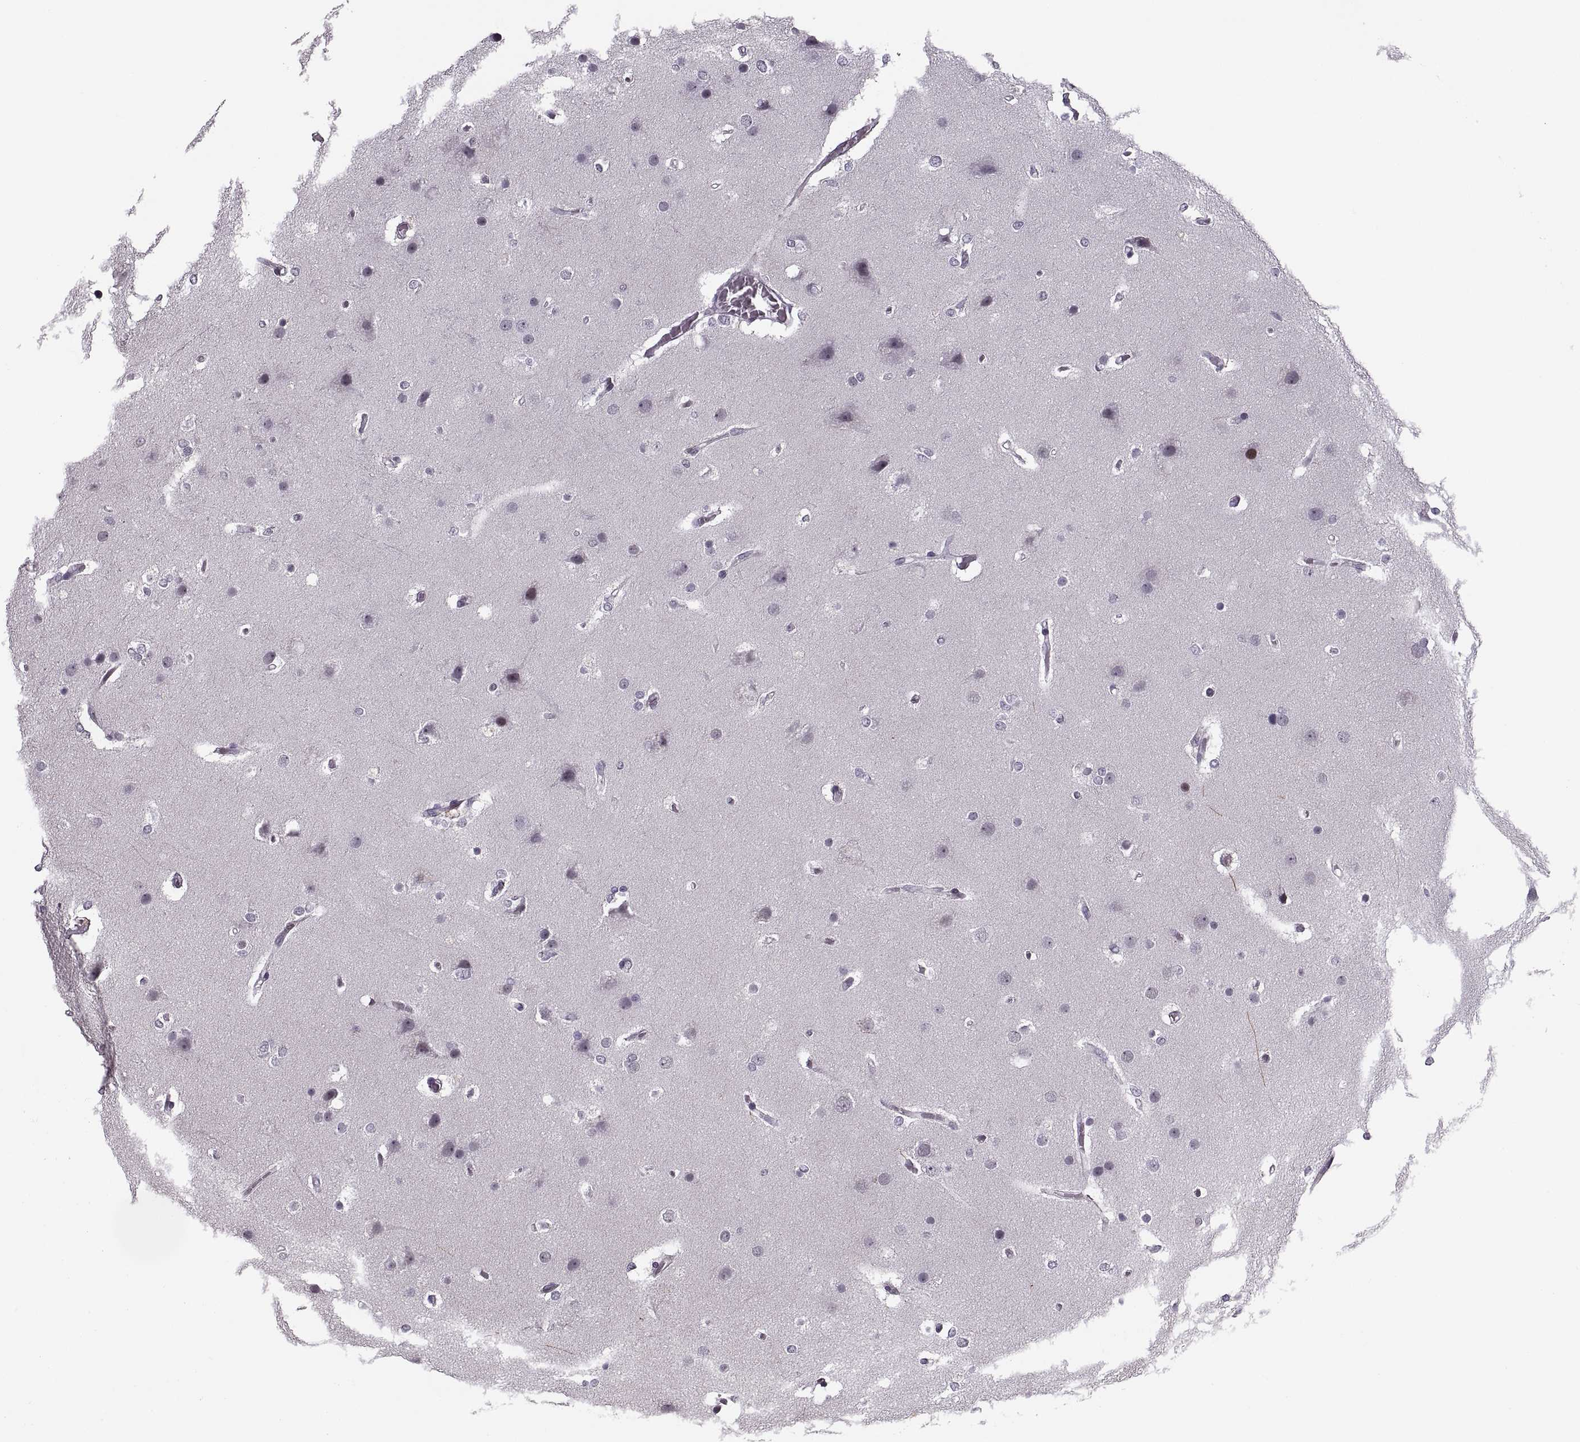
{"staining": {"intensity": "negative", "quantity": "none", "location": "none"}, "tissue": "glioma", "cell_type": "Tumor cells", "image_type": "cancer", "snomed": [{"axis": "morphology", "description": "Glioma, malignant, High grade"}, {"axis": "topography", "description": "Brain"}], "caption": "This is an IHC micrograph of human glioma. There is no staining in tumor cells.", "gene": "LUZP2", "patient": {"sex": "female", "age": 61}}